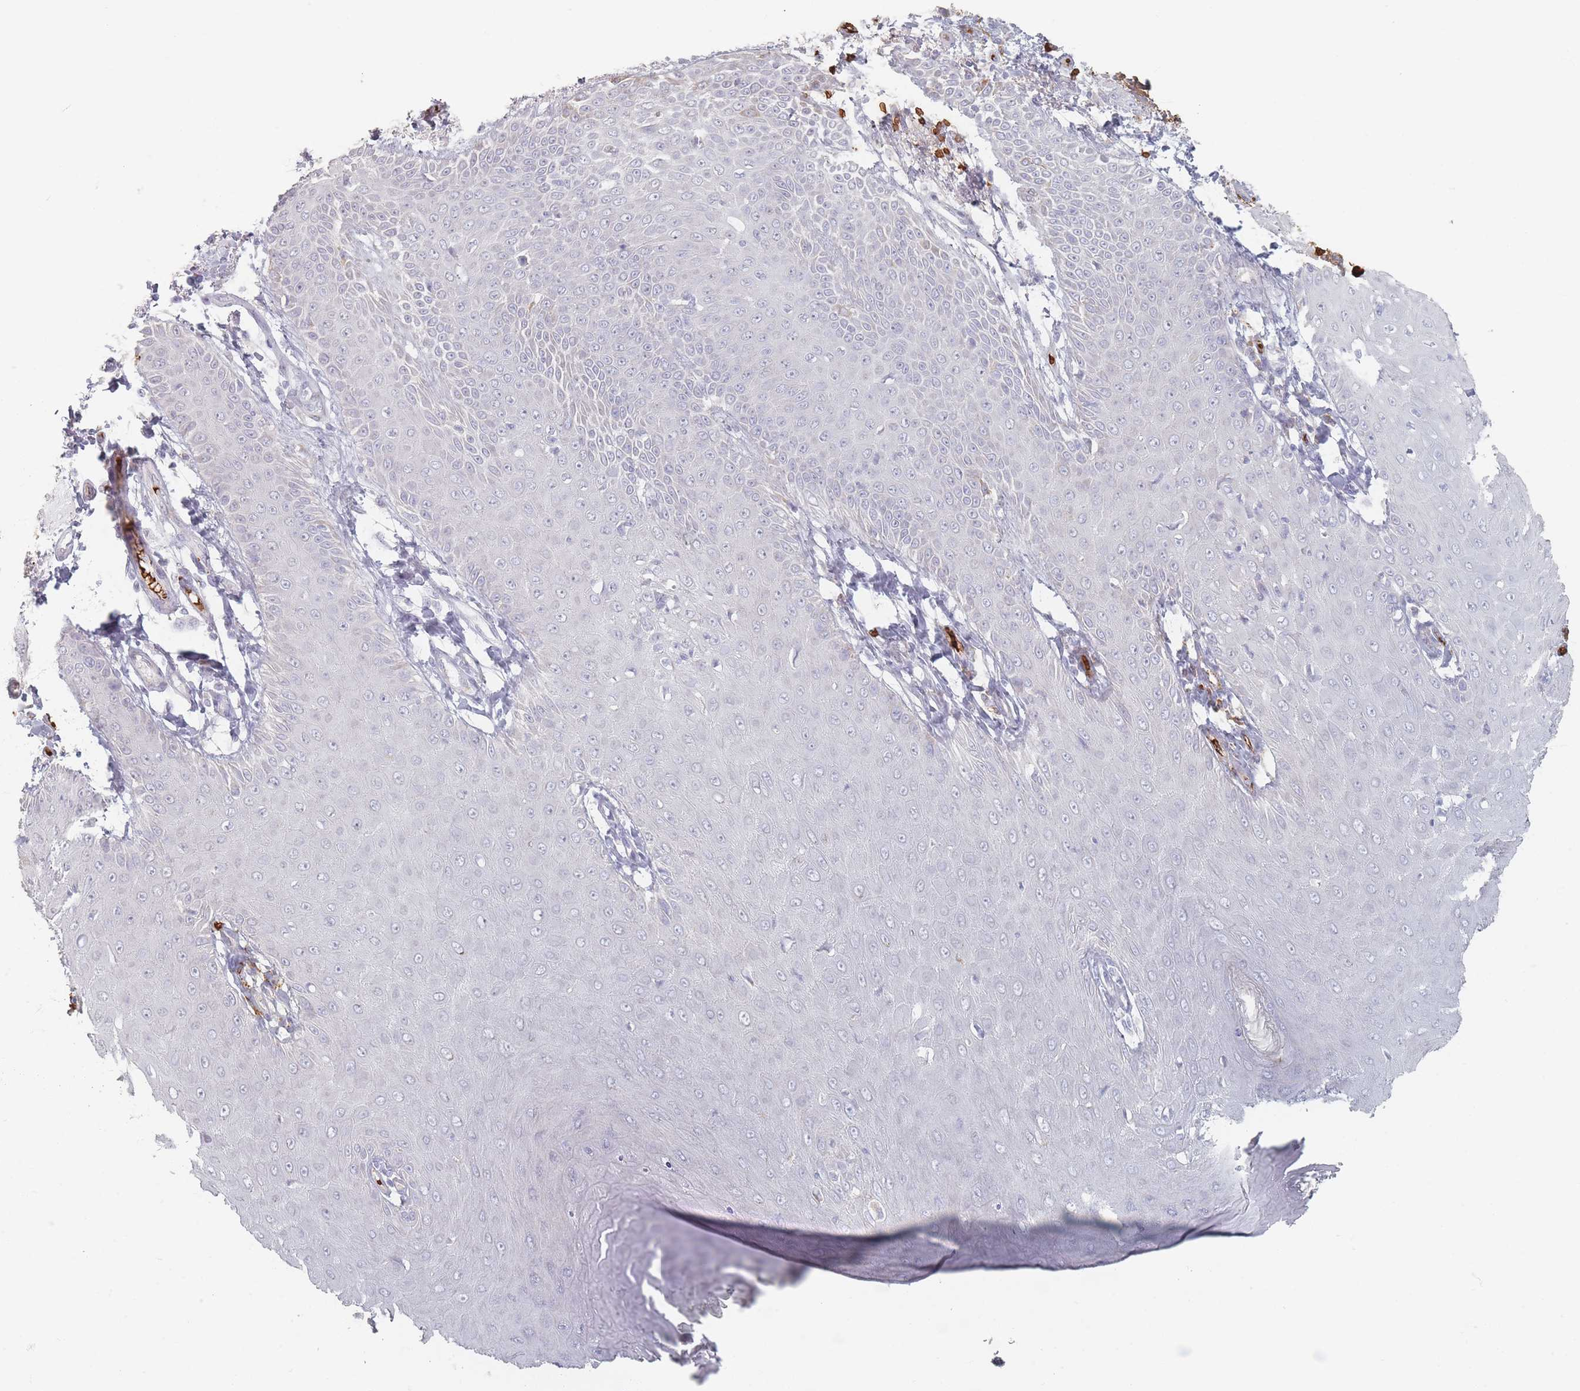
{"staining": {"intensity": "negative", "quantity": "none", "location": "none"}, "tissue": "skin cancer", "cell_type": "Tumor cells", "image_type": "cancer", "snomed": [{"axis": "morphology", "description": "Squamous cell carcinoma, NOS"}, {"axis": "topography", "description": "Skin"}], "caption": "Micrograph shows no protein positivity in tumor cells of squamous cell carcinoma (skin) tissue.", "gene": "SLC2A6", "patient": {"sex": "male", "age": 70}}